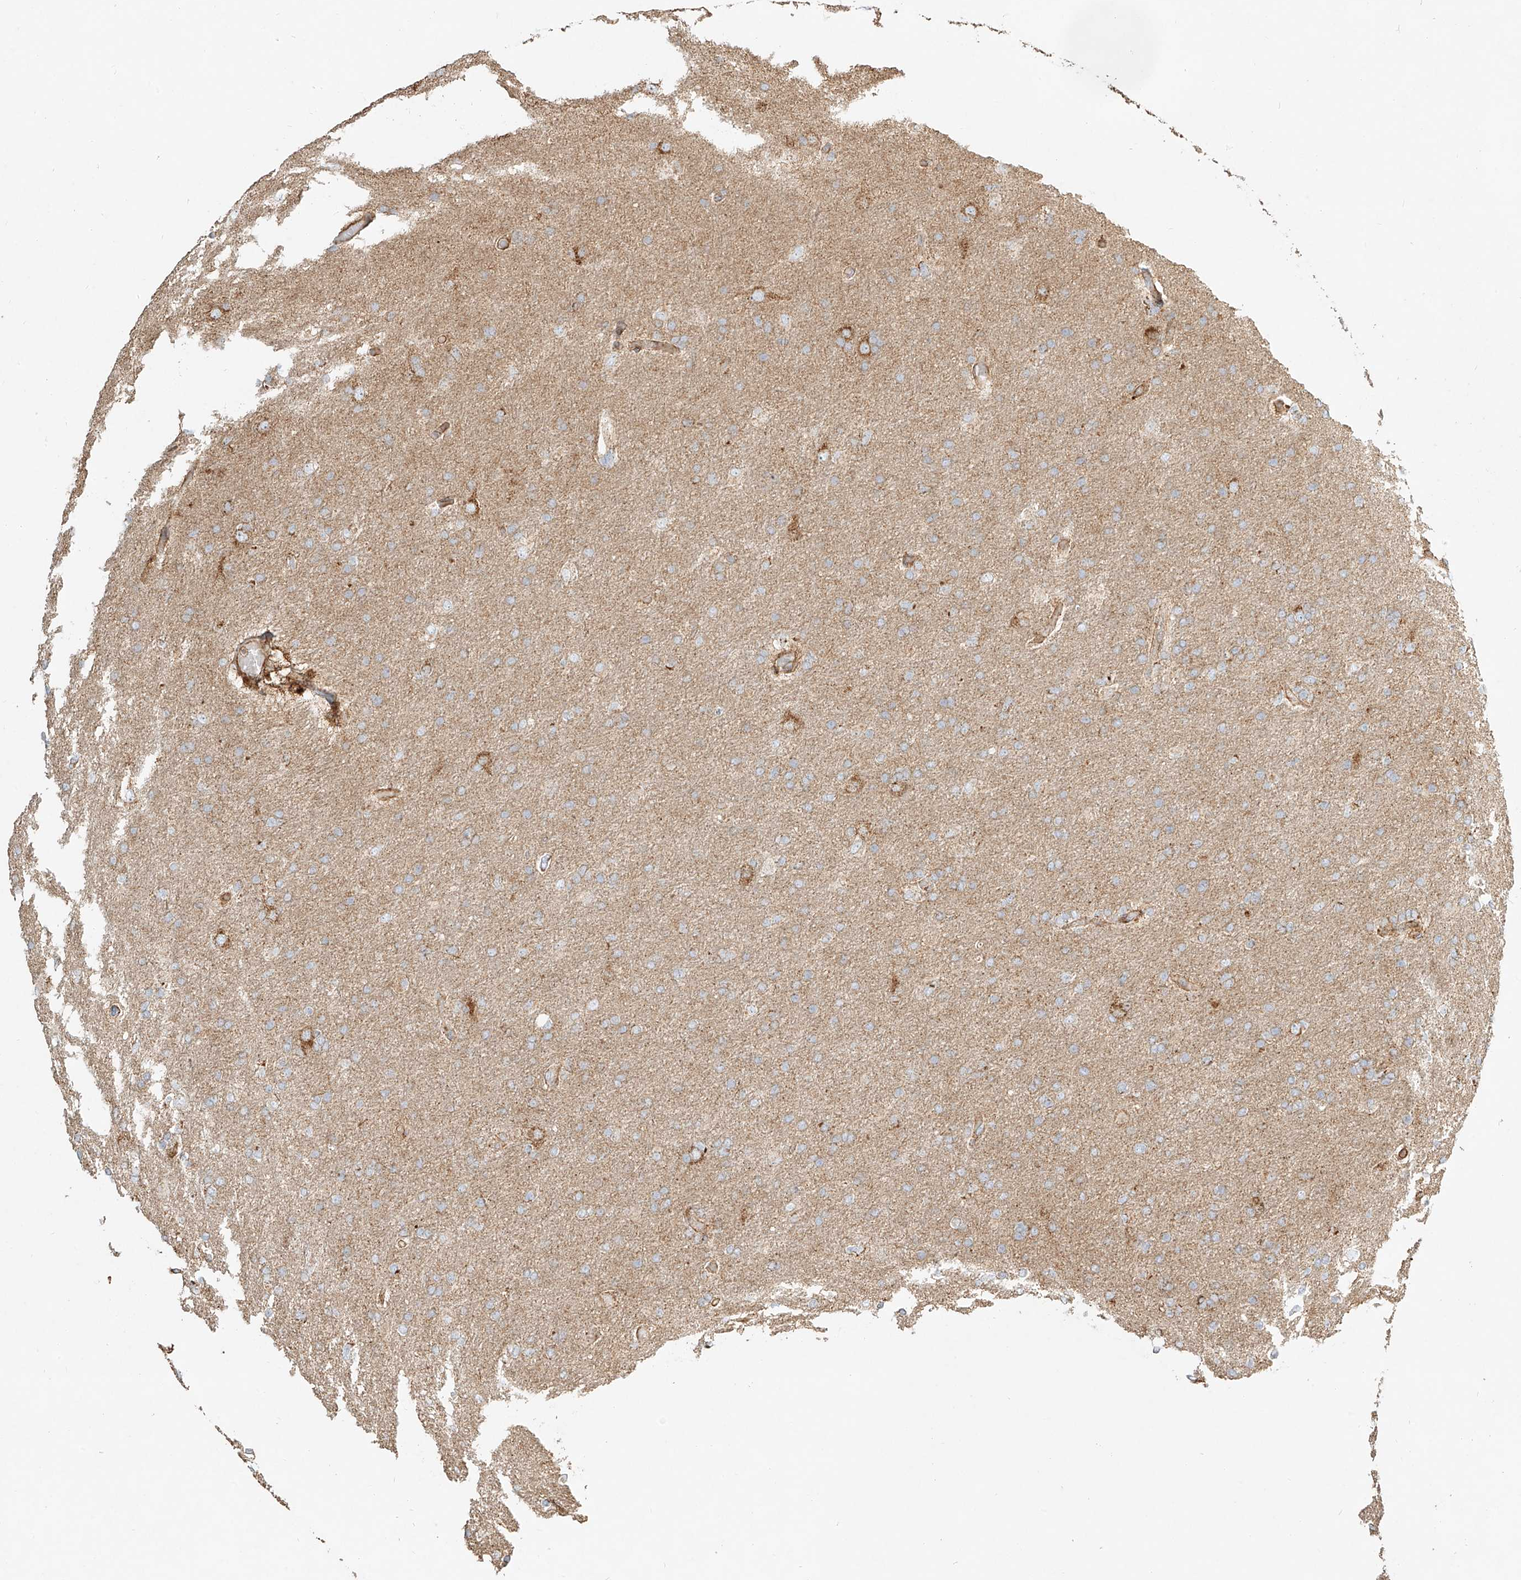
{"staining": {"intensity": "weak", "quantity": "<25%", "location": "cytoplasmic/membranous"}, "tissue": "glioma", "cell_type": "Tumor cells", "image_type": "cancer", "snomed": [{"axis": "morphology", "description": "Glioma, malignant, High grade"}, {"axis": "topography", "description": "Cerebral cortex"}], "caption": "Micrograph shows no significant protein staining in tumor cells of glioma.", "gene": "MTX2", "patient": {"sex": "female", "age": 36}}